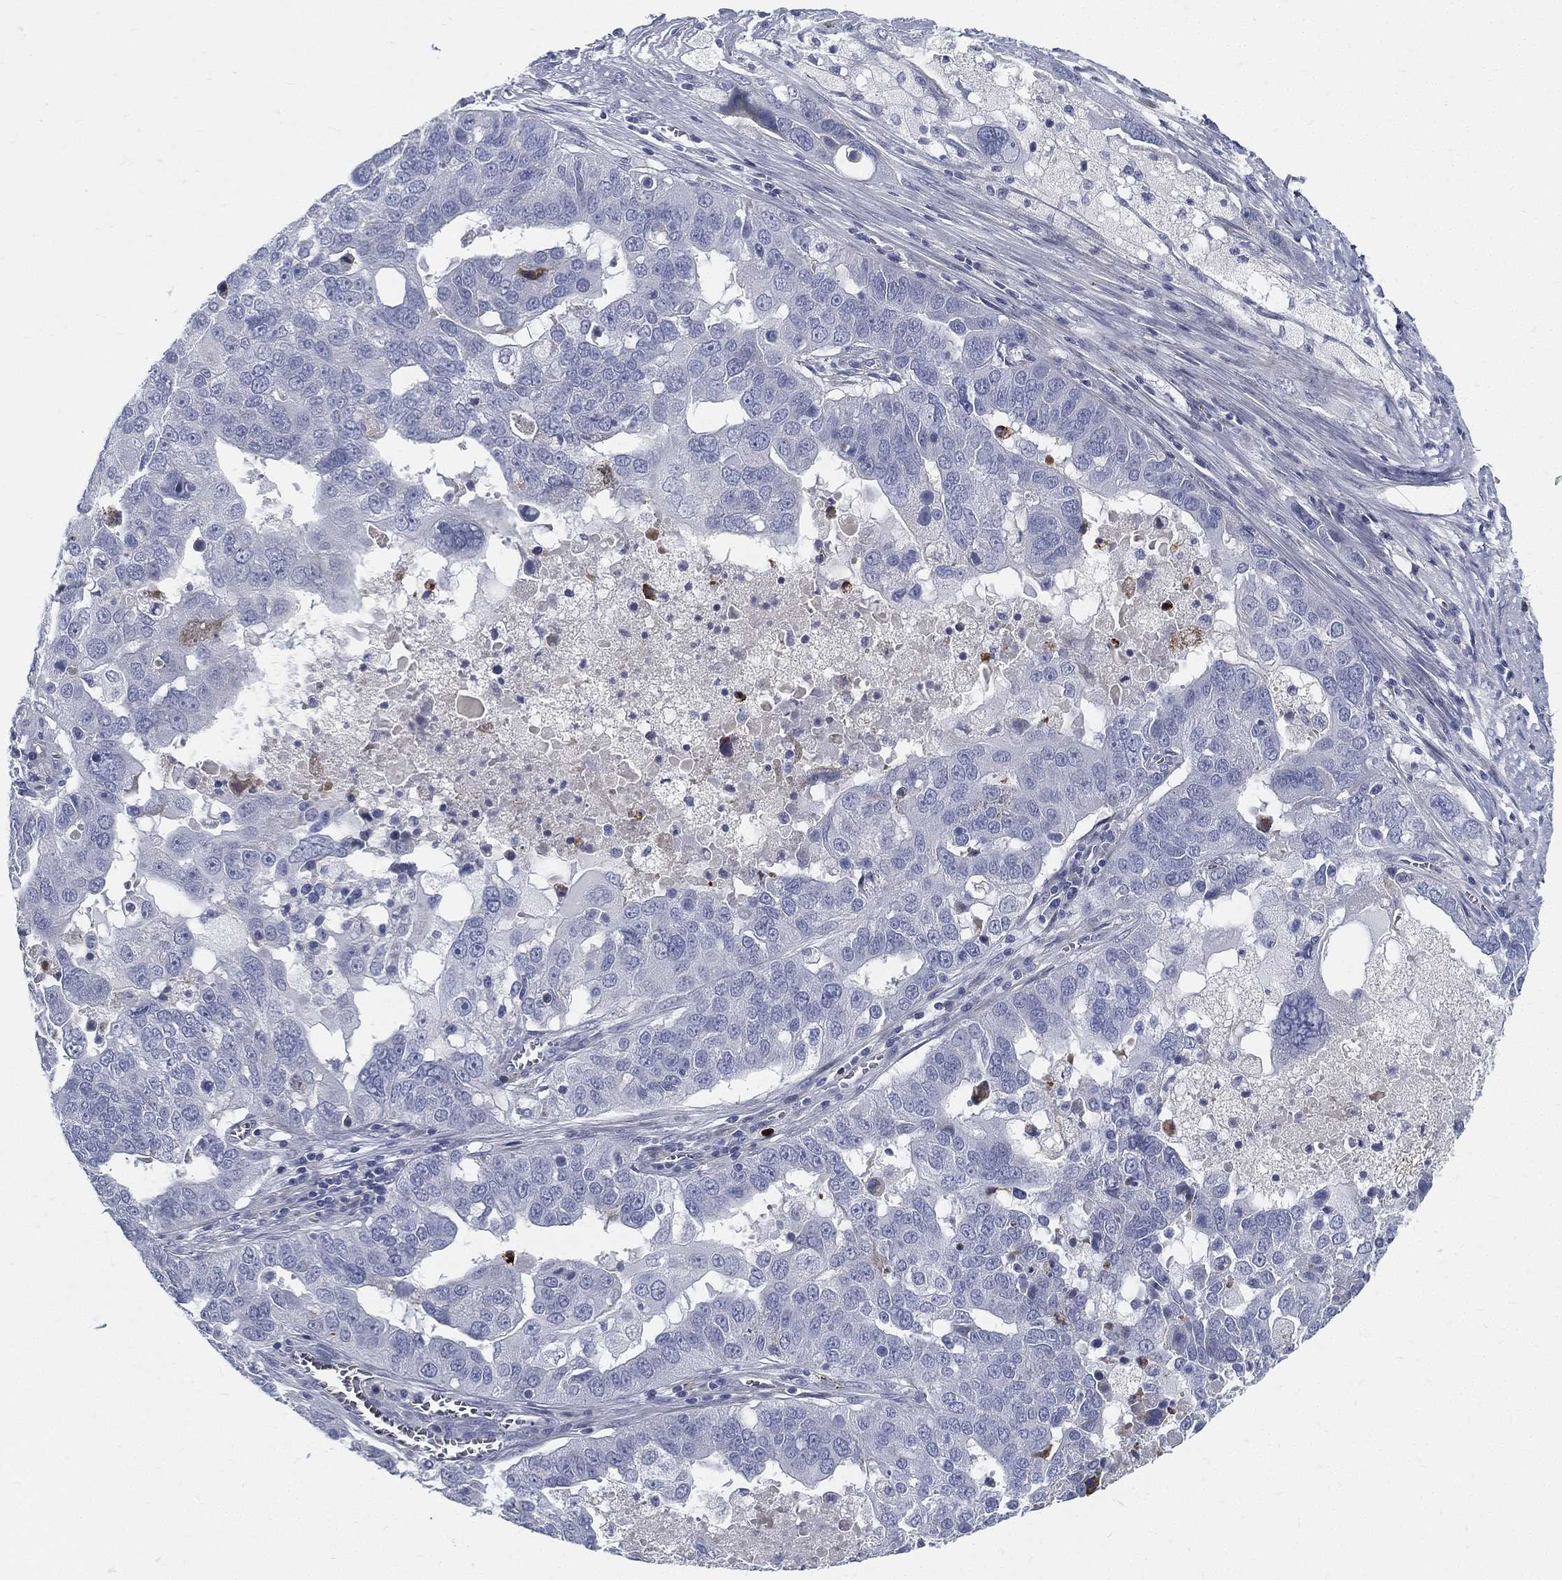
{"staining": {"intensity": "negative", "quantity": "none", "location": "none"}, "tissue": "ovarian cancer", "cell_type": "Tumor cells", "image_type": "cancer", "snomed": [{"axis": "morphology", "description": "Carcinoma, endometroid"}, {"axis": "topography", "description": "Soft tissue"}, {"axis": "topography", "description": "Ovary"}], "caption": "DAB immunohistochemical staining of endometroid carcinoma (ovarian) exhibits no significant staining in tumor cells.", "gene": "SPPL2C", "patient": {"sex": "female", "age": 52}}